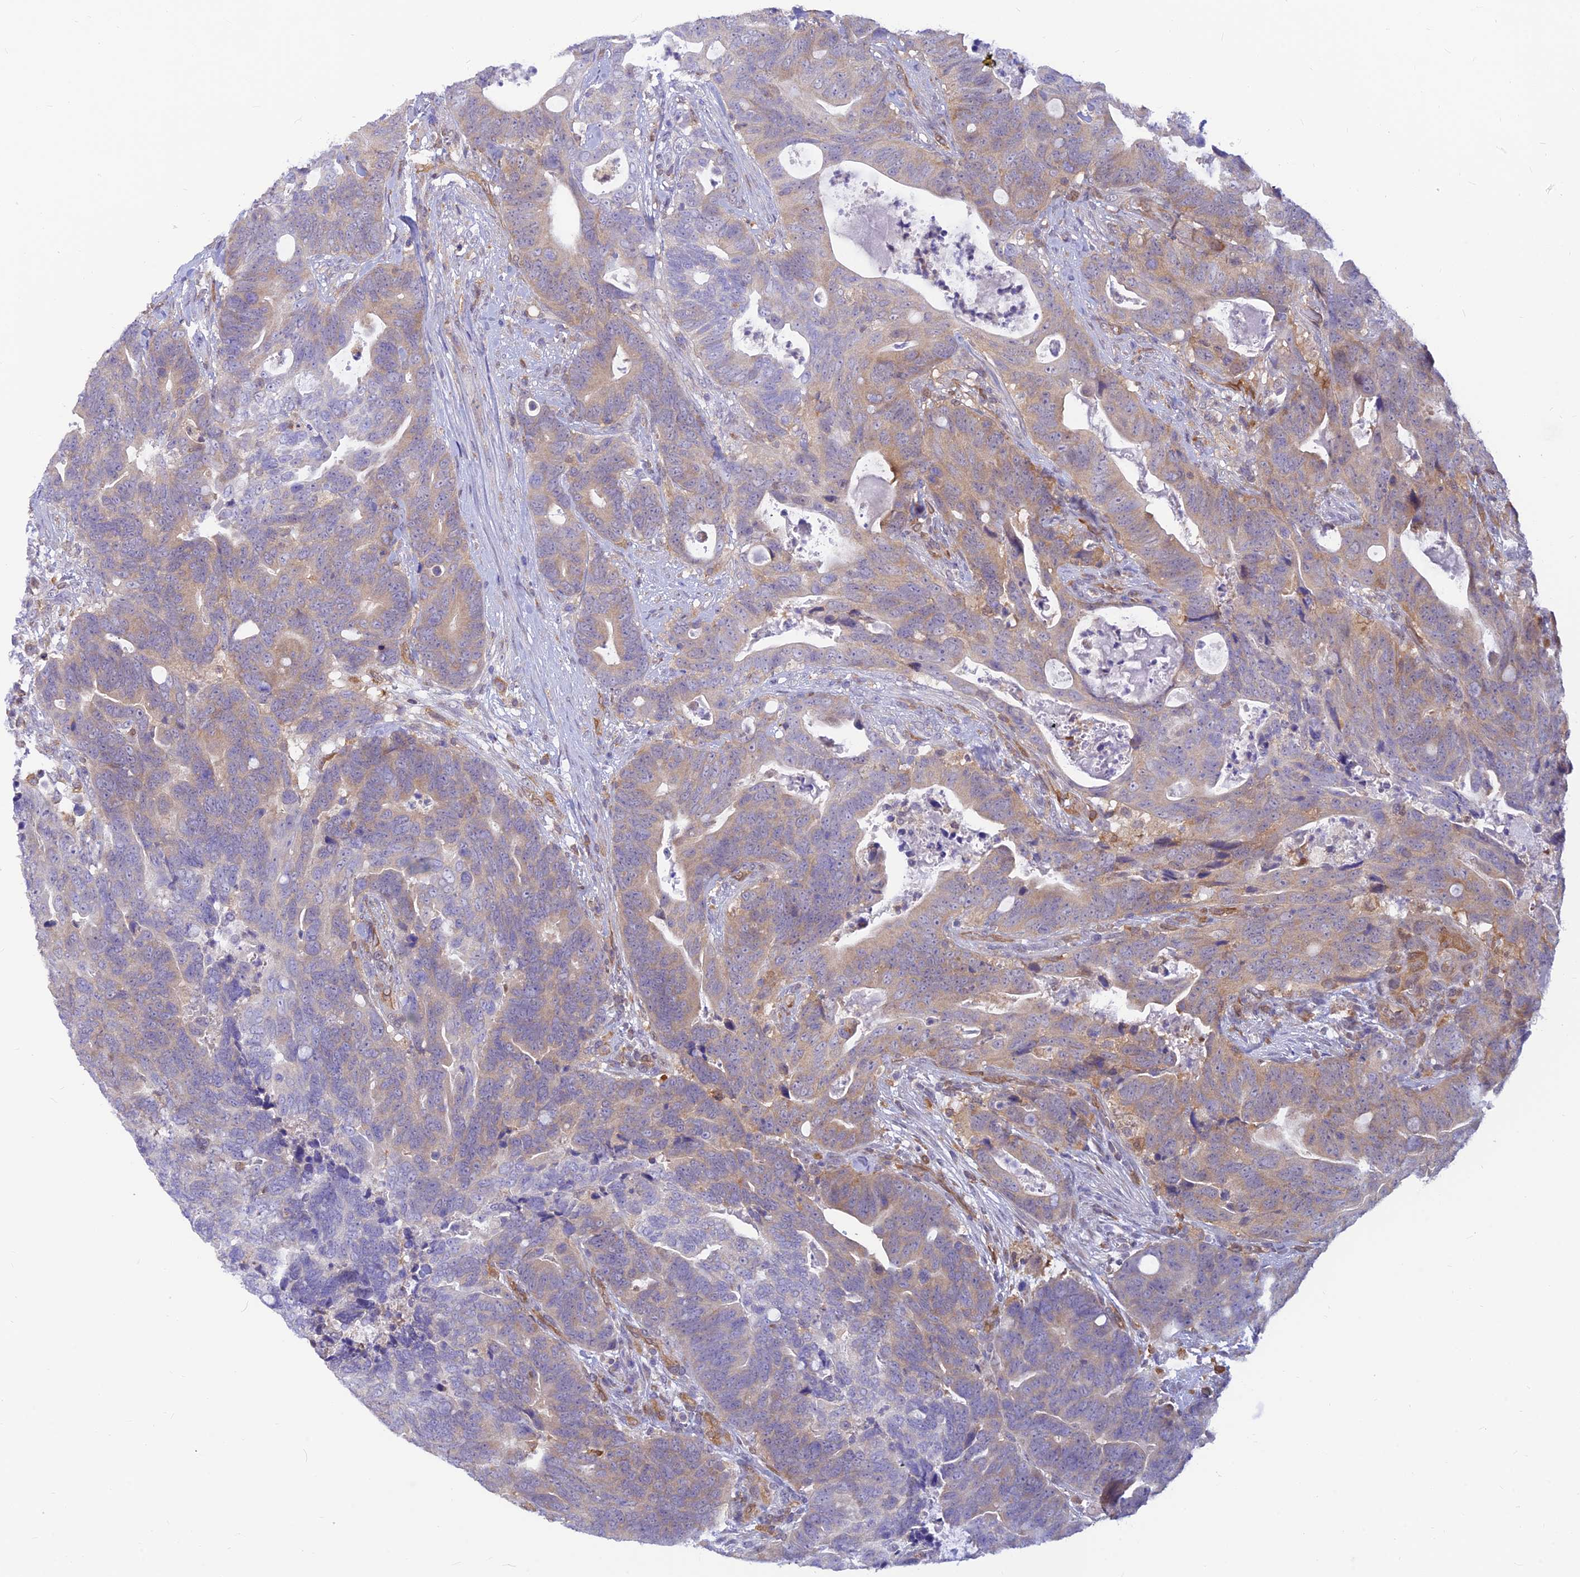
{"staining": {"intensity": "weak", "quantity": "25%-75%", "location": "cytoplasmic/membranous"}, "tissue": "colorectal cancer", "cell_type": "Tumor cells", "image_type": "cancer", "snomed": [{"axis": "morphology", "description": "Adenocarcinoma, NOS"}, {"axis": "topography", "description": "Colon"}], "caption": "IHC staining of adenocarcinoma (colorectal), which demonstrates low levels of weak cytoplasmic/membranous expression in approximately 25%-75% of tumor cells indicating weak cytoplasmic/membranous protein staining. The staining was performed using DAB (brown) for protein detection and nuclei were counterstained in hematoxylin (blue).", "gene": "LYSMD2", "patient": {"sex": "female", "age": 82}}